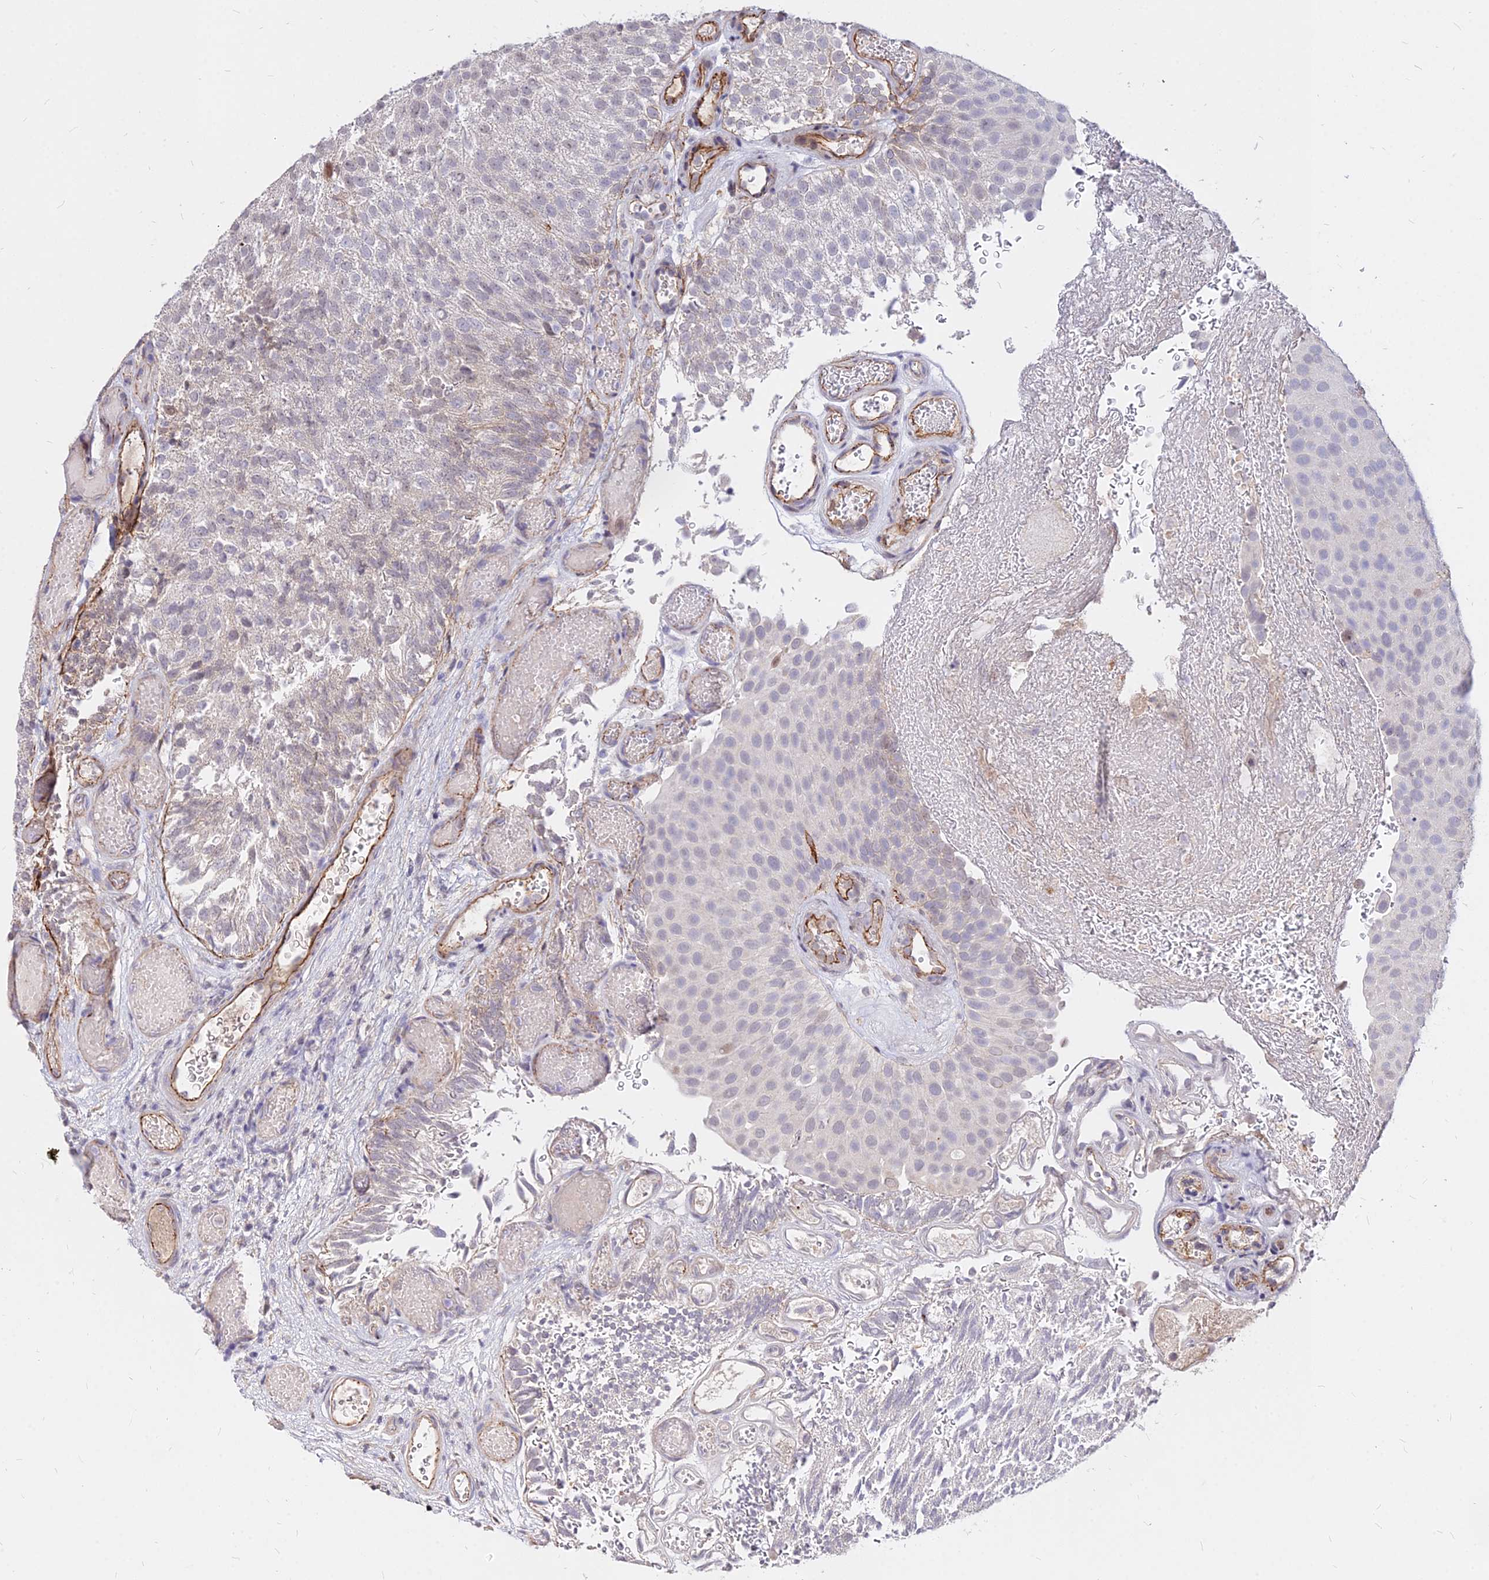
{"staining": {"intensity": "negative", "quantity": "none", "location": "none"}, "tissue": "urothelial cancer", "cell_type": "Tumor cells", "image_type": "cancer", "snomed": [{"axis": "morphology", "description": "Urothelial carcinoma, Low grade"}, {"axis": "topography", "description": "Urinary bladder"}], "caption": "This is a micrograph of immunohistochemistry (IHC) staining of urothelial cancer, which shows no staining in tumor cells.", "gene": "C11orf68", "patient": {"sex": "male", "age": 78}}